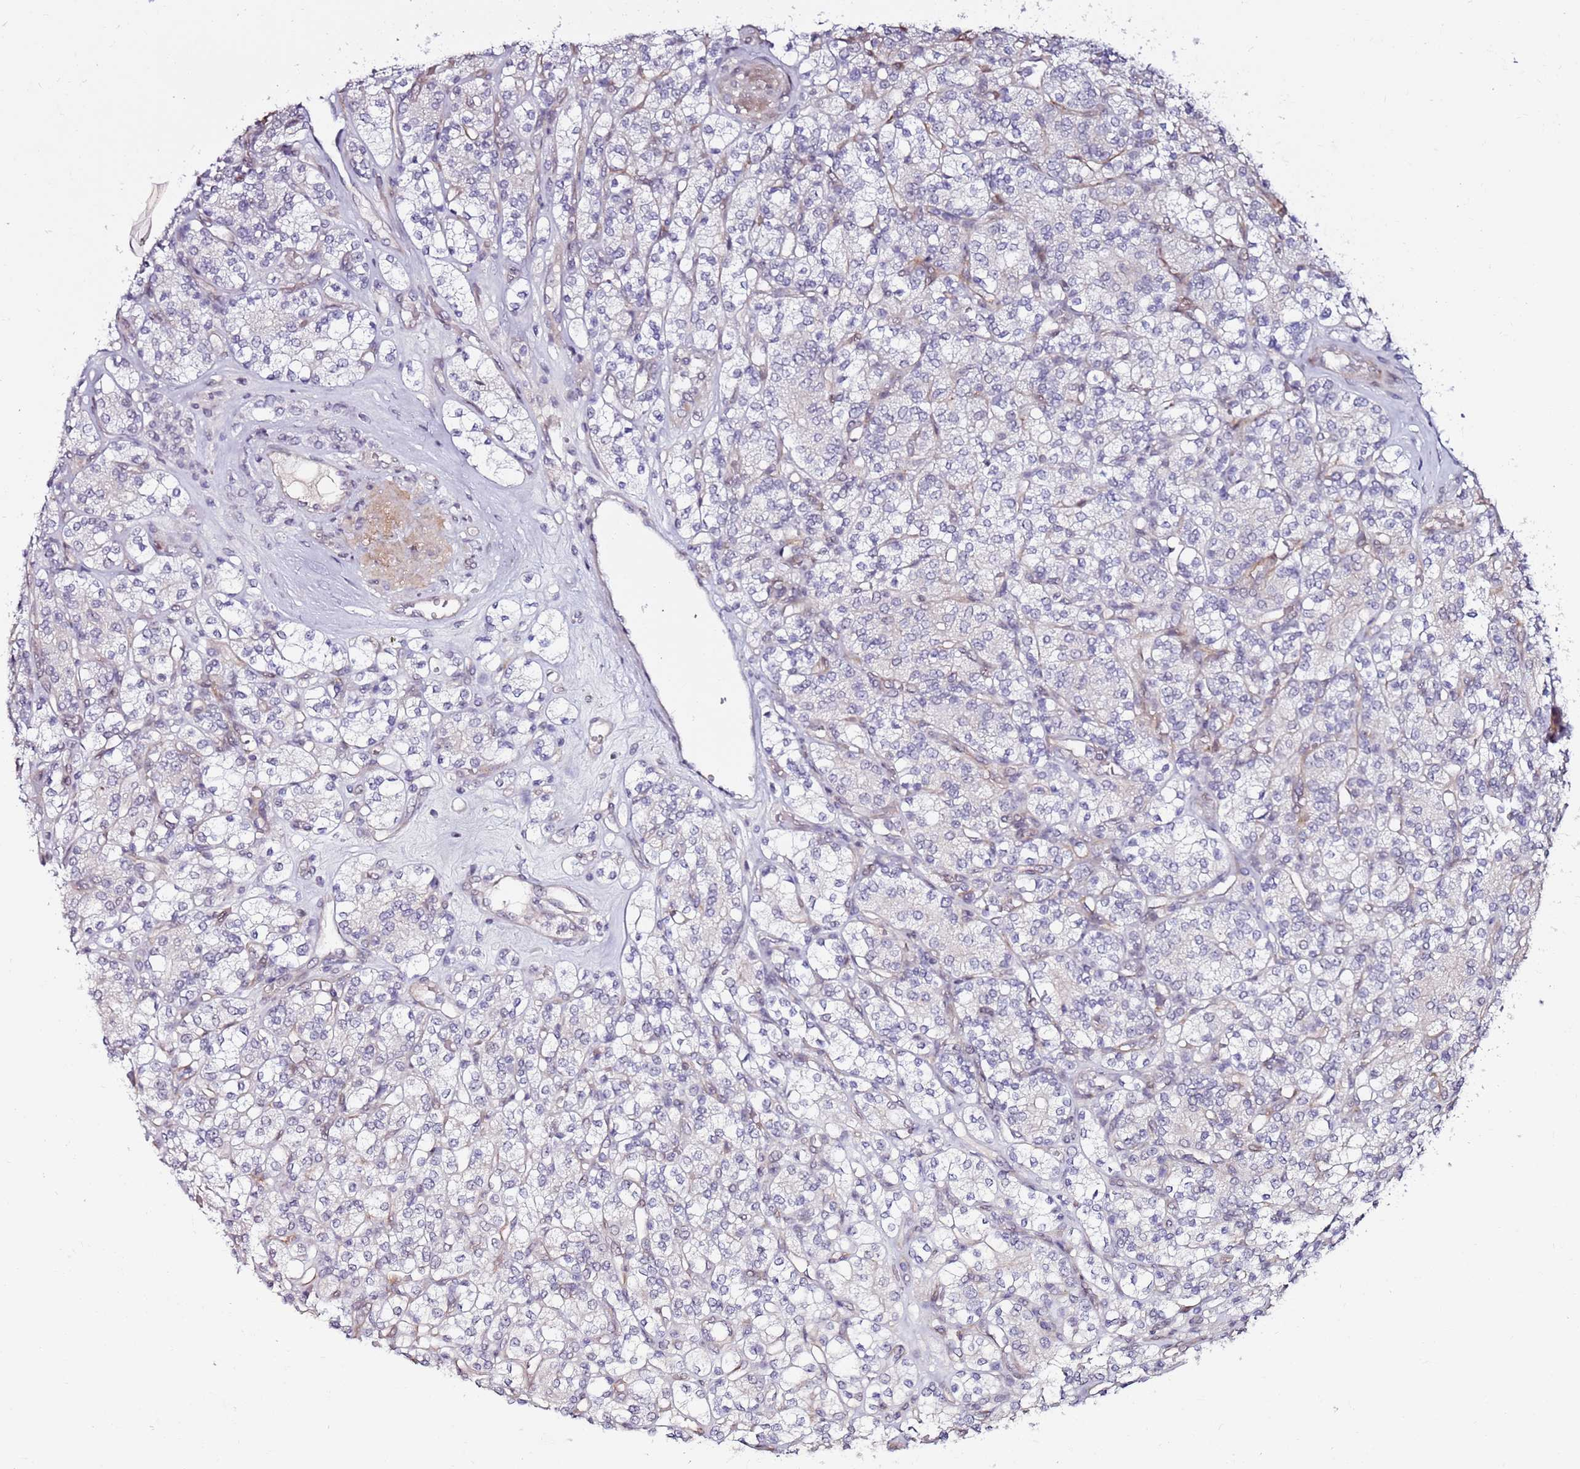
{"staining": {"intensity": "negative", "quantity": "none", "location": "none"}, "tissue": "renal cancer", "cell_type": "Tumor cells", "image_type": "cancer", "snomed": [{"axis": "morphology", "description": "Adenocarcinoma, NOS"}, {"axis": "topography", "description": "Kidney"}], "caption": "Immunohistochemistry (IHC) photomicrograph of neoplastic tissue: renal adenocarcinoma stained with DAB (3,3'-diaminobenzidine) demonstrates no significant protein positivity in tumor cells.", "gene": "DUSP28", "patient": {"sex": "male", "age": 77}}